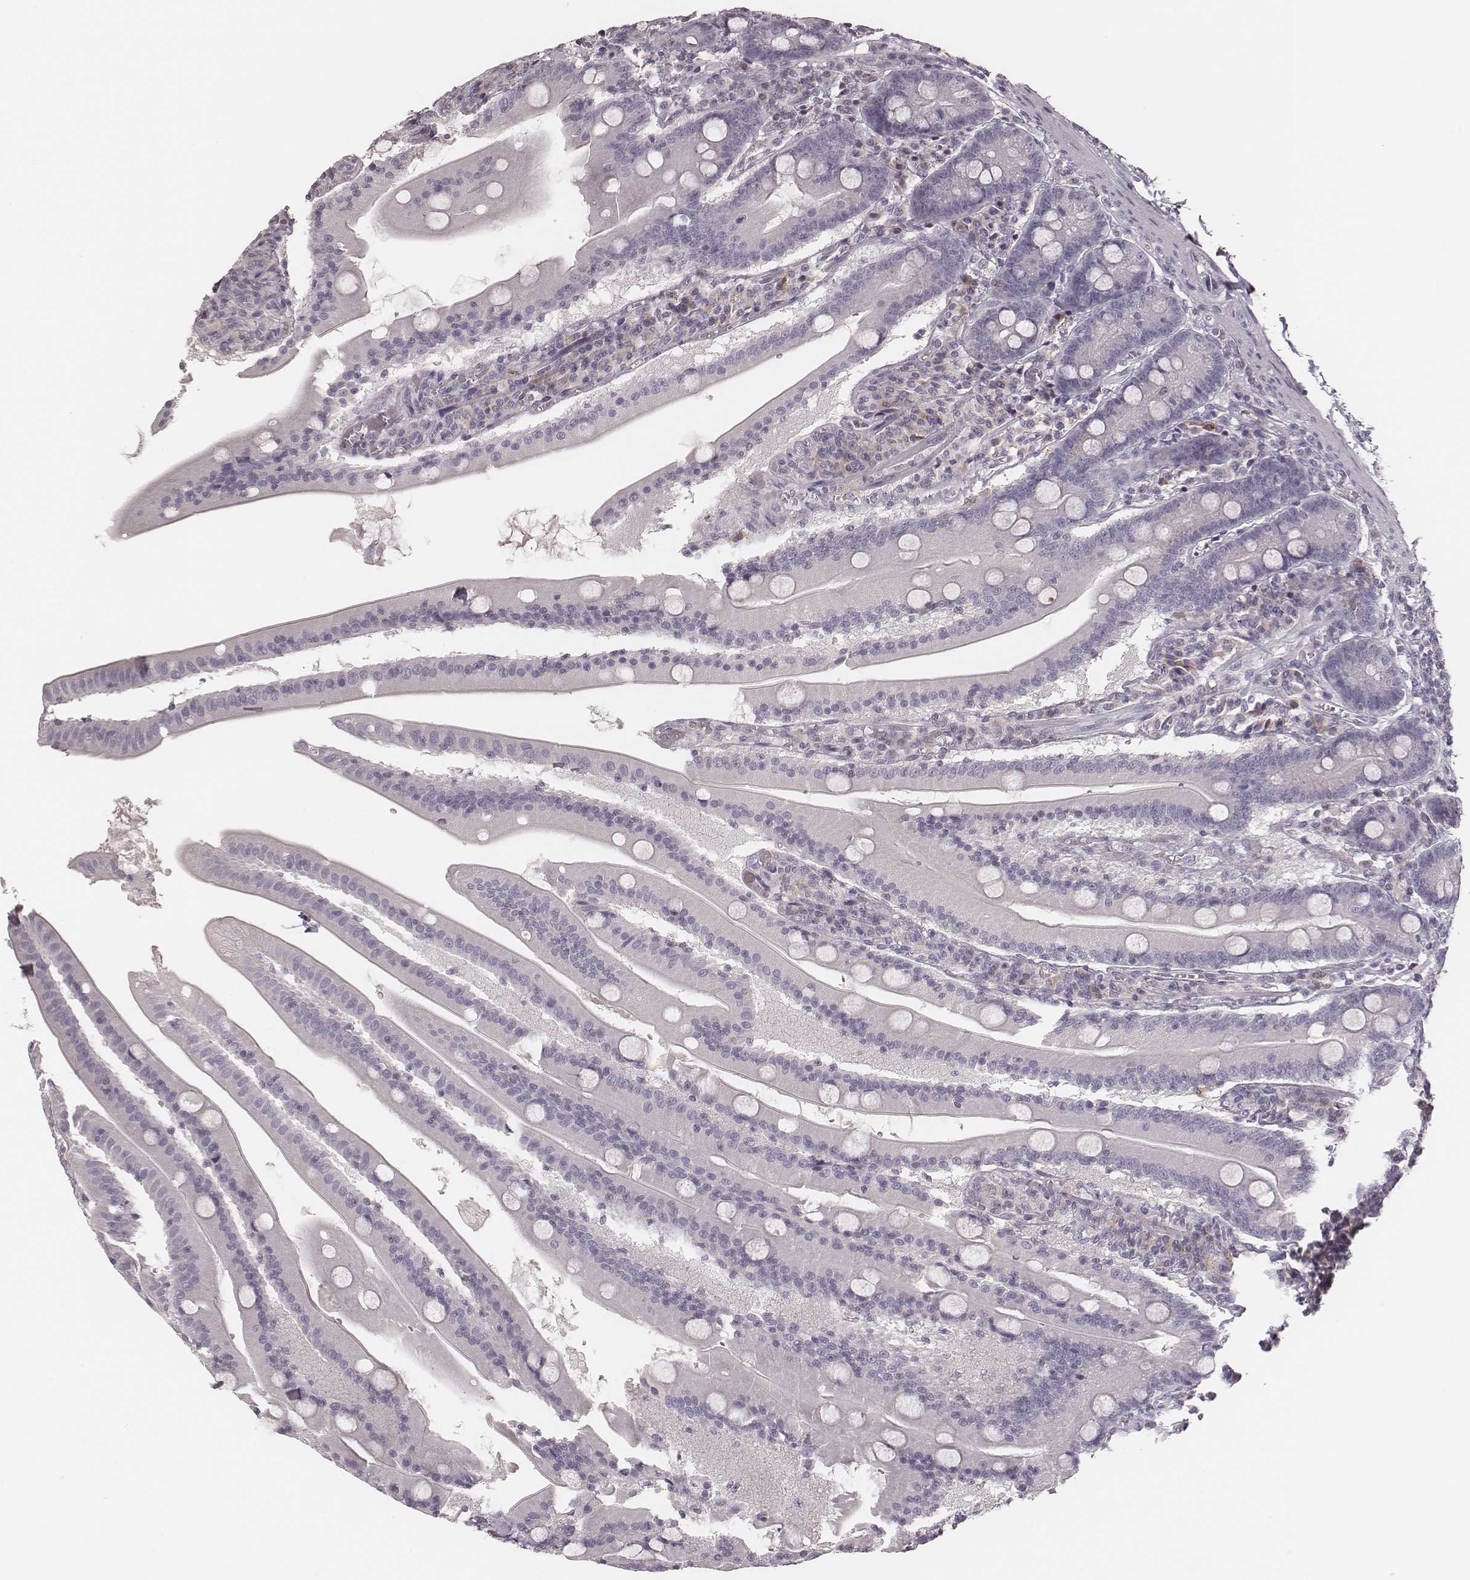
{"staining": {"intensity": "negative", "quantity": "none", "location": "none"}, "tissue": "small intestine", "cell_type": "Glandular cells", "image_type": "normal", "snomed": [{"axis": "morphology", "description": "Normal tissue, NOS"}, {"axis": "topography", "description": "Small intestine"}], "caption": "Immunohistochemistry (IHC) histopathology image of normal small intestine stained for a protein (brown), which reveals no positivity in glandular cells.", "gene": "MSX1", "patient": {"sex": "male", "age": 37}}